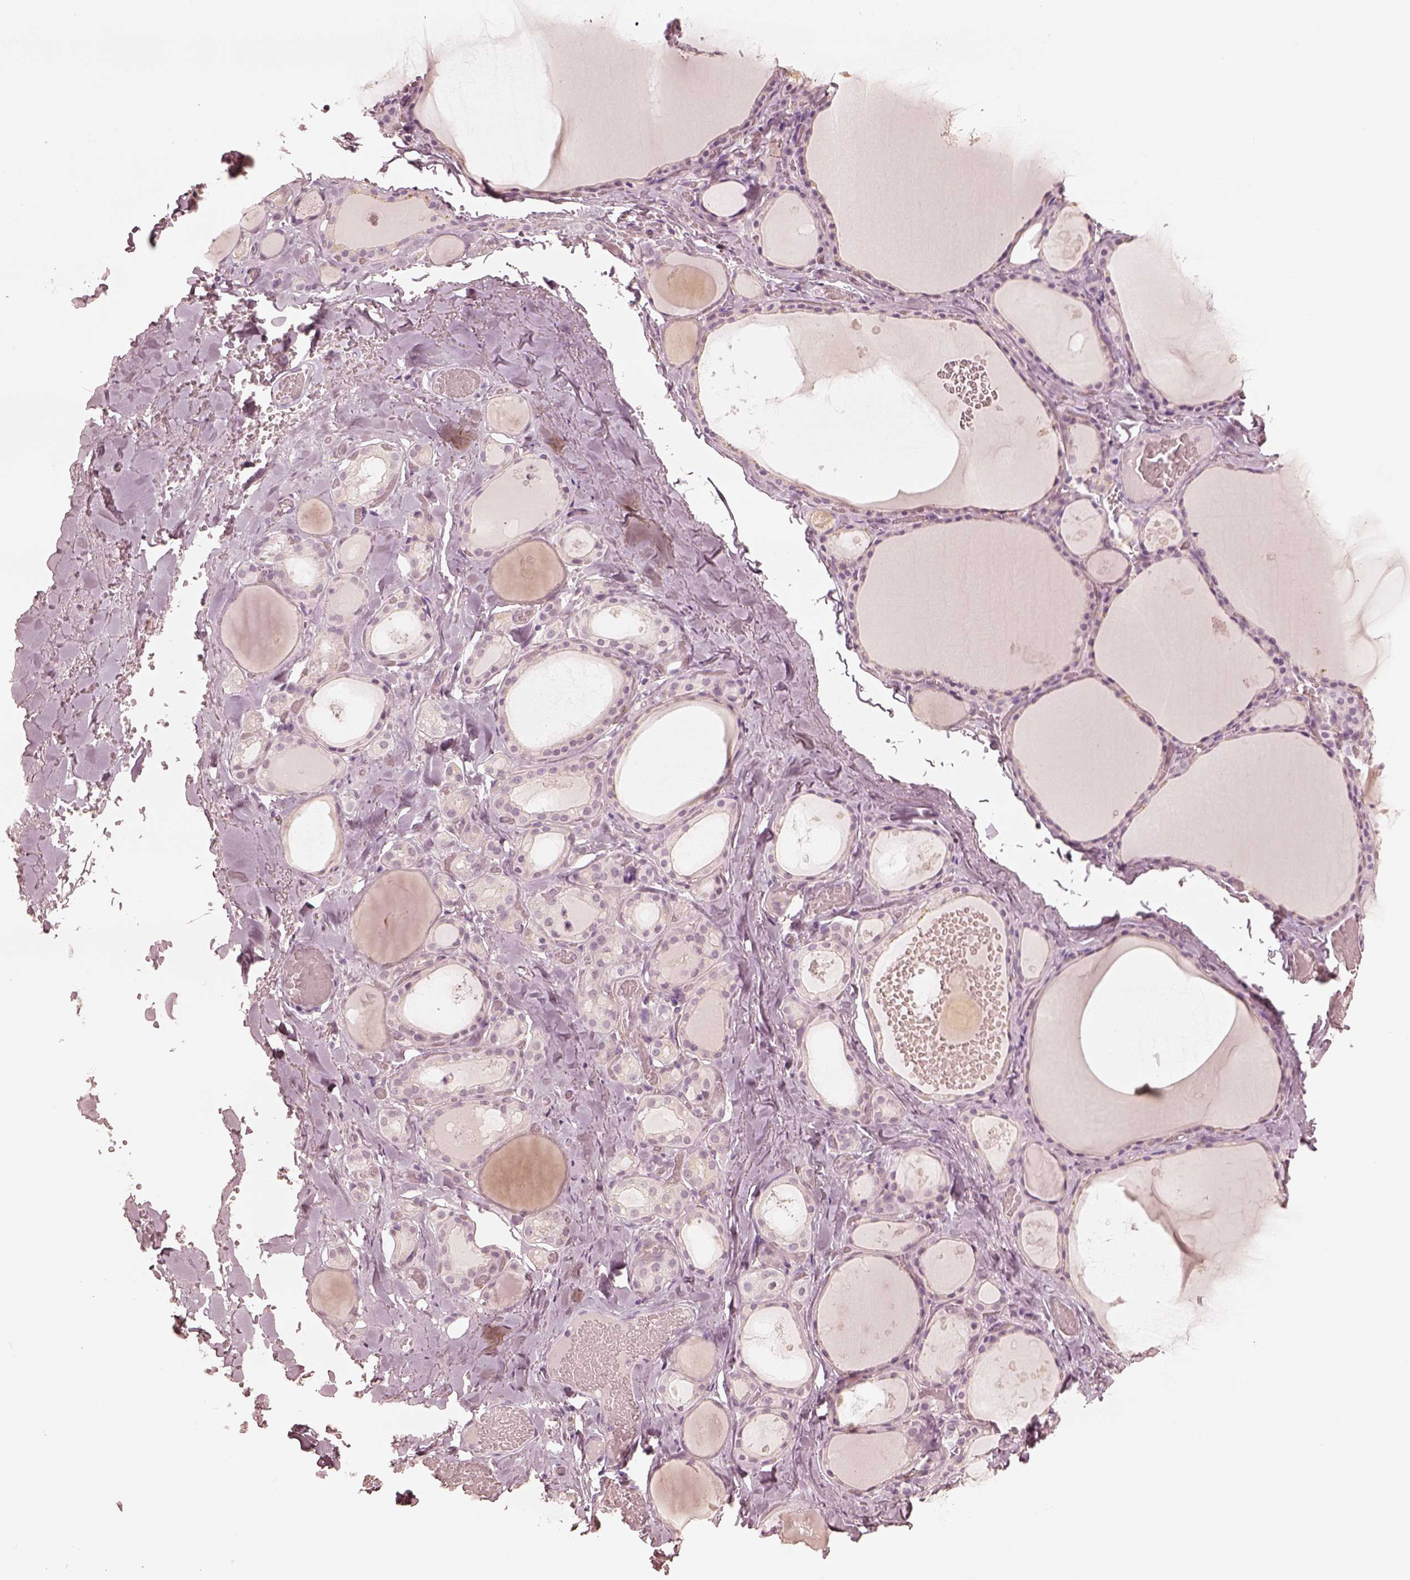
{"staining": {"intensity": "negative", "quantity": "none", "location": "none"}, "tissue": "thyroid gland", "cell_type": "Glandular cells", "image_type": "normal", "snomed": [{"axis": "morphology", "description": "Normal tissue, NOS"}, {"axis": "topography", "description": "Thyroid gland"}], "caption": "IHC of normal human thyroid gland exhibits no expression in glandular cells.", "gene": "DNAAF9", "patient": {"sex": "male", "age": 56}}